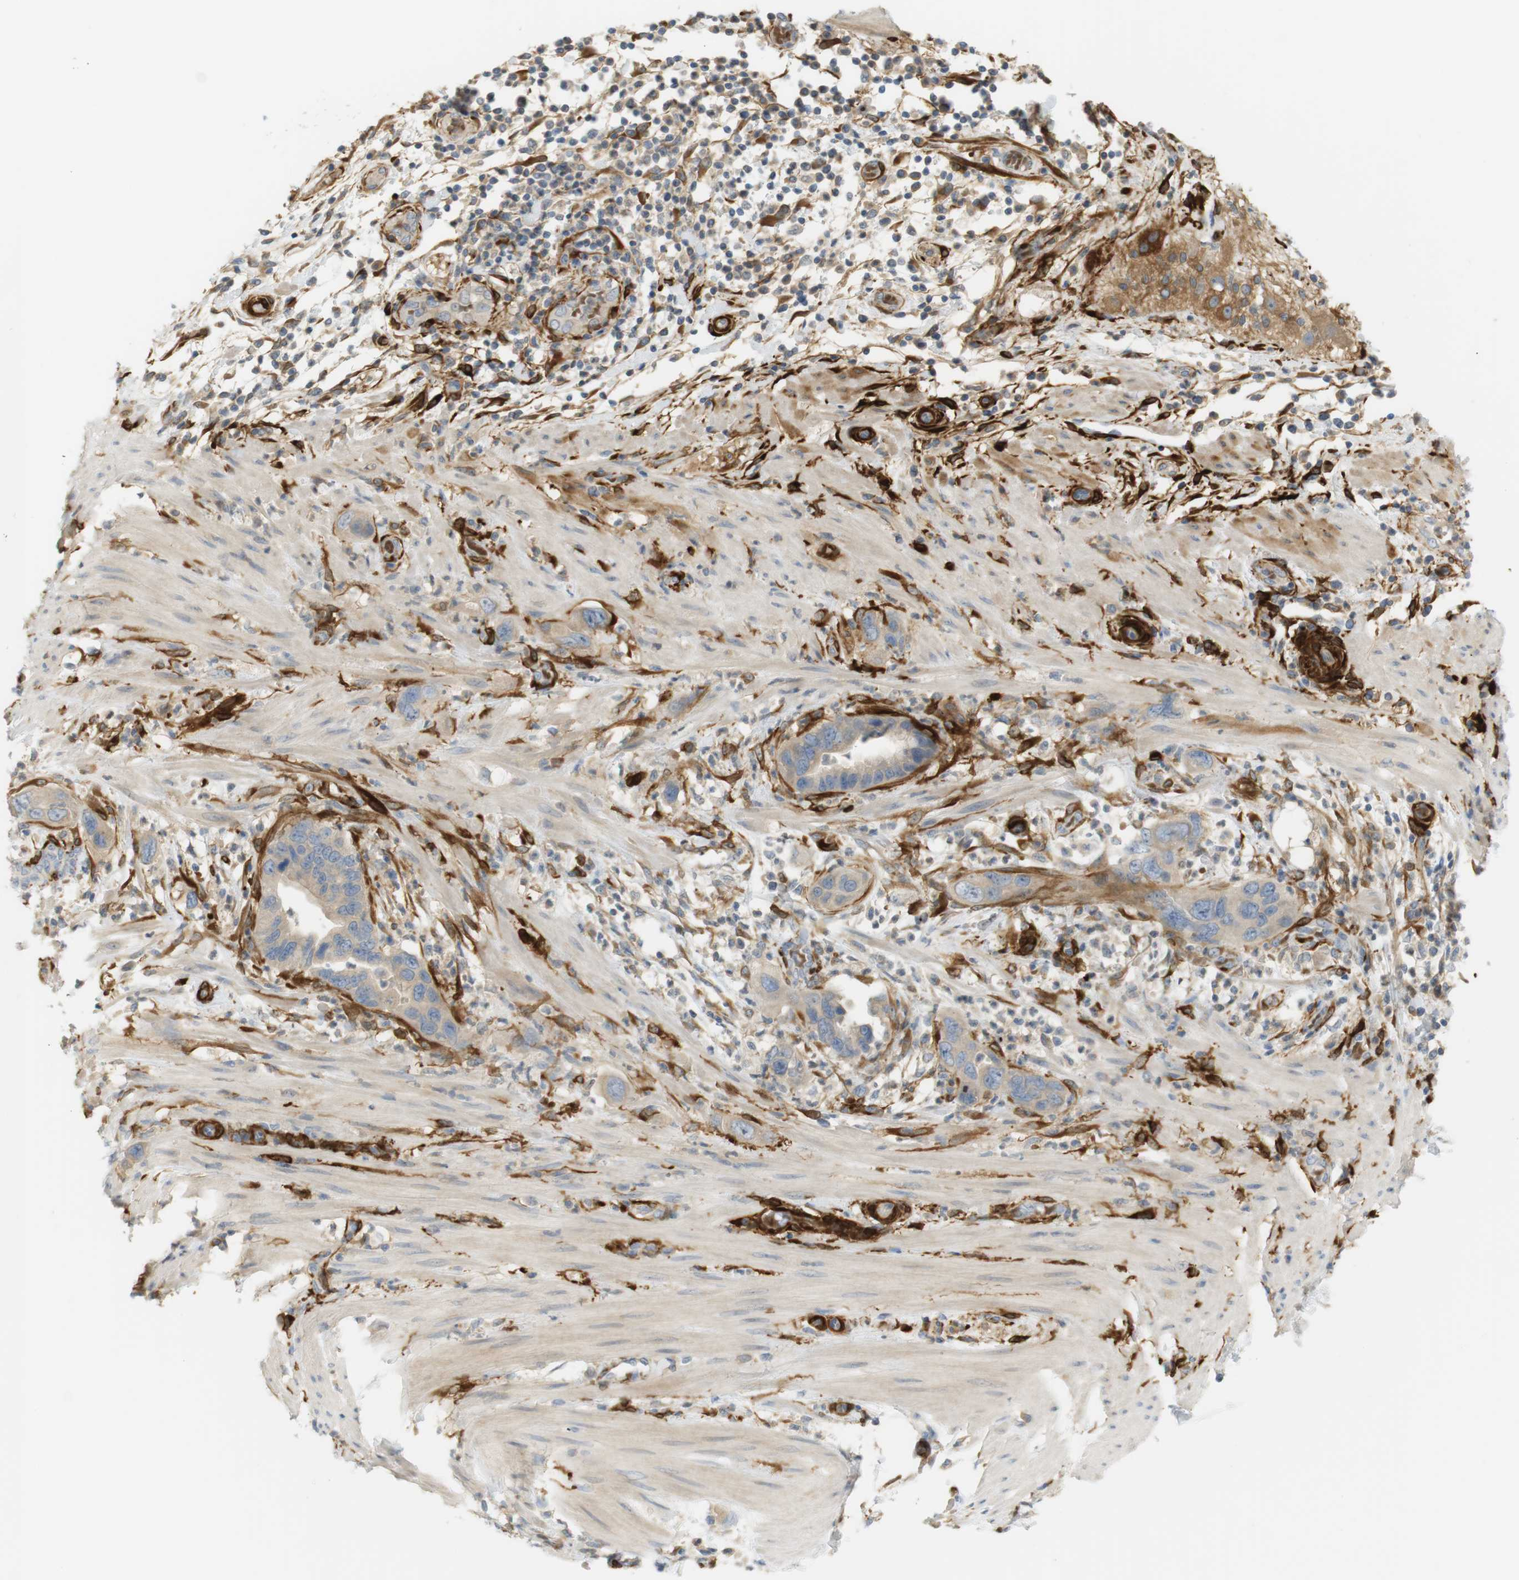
{"staining": {"intensity": "weak", "quantity": "<25%", "location": "cytoplasmic/membranous"}, "tissue": "pancreatic cancer", "cell_type": "Tumor cells", "image_type": "cancer", "snomed": [{"axis": "morphology", "description": "Adenocarcinoma, NOS"}, {"axis": "topography", "description": "Pancreas"}], "caption": "Photomicrograph shows no protein positivity in tumor cells of pancreatic adenocarcinoma tissue. Nuclei are stained in blue.", "gene": "PDE3A", "patient": {"sex": "female", "age": 71}}